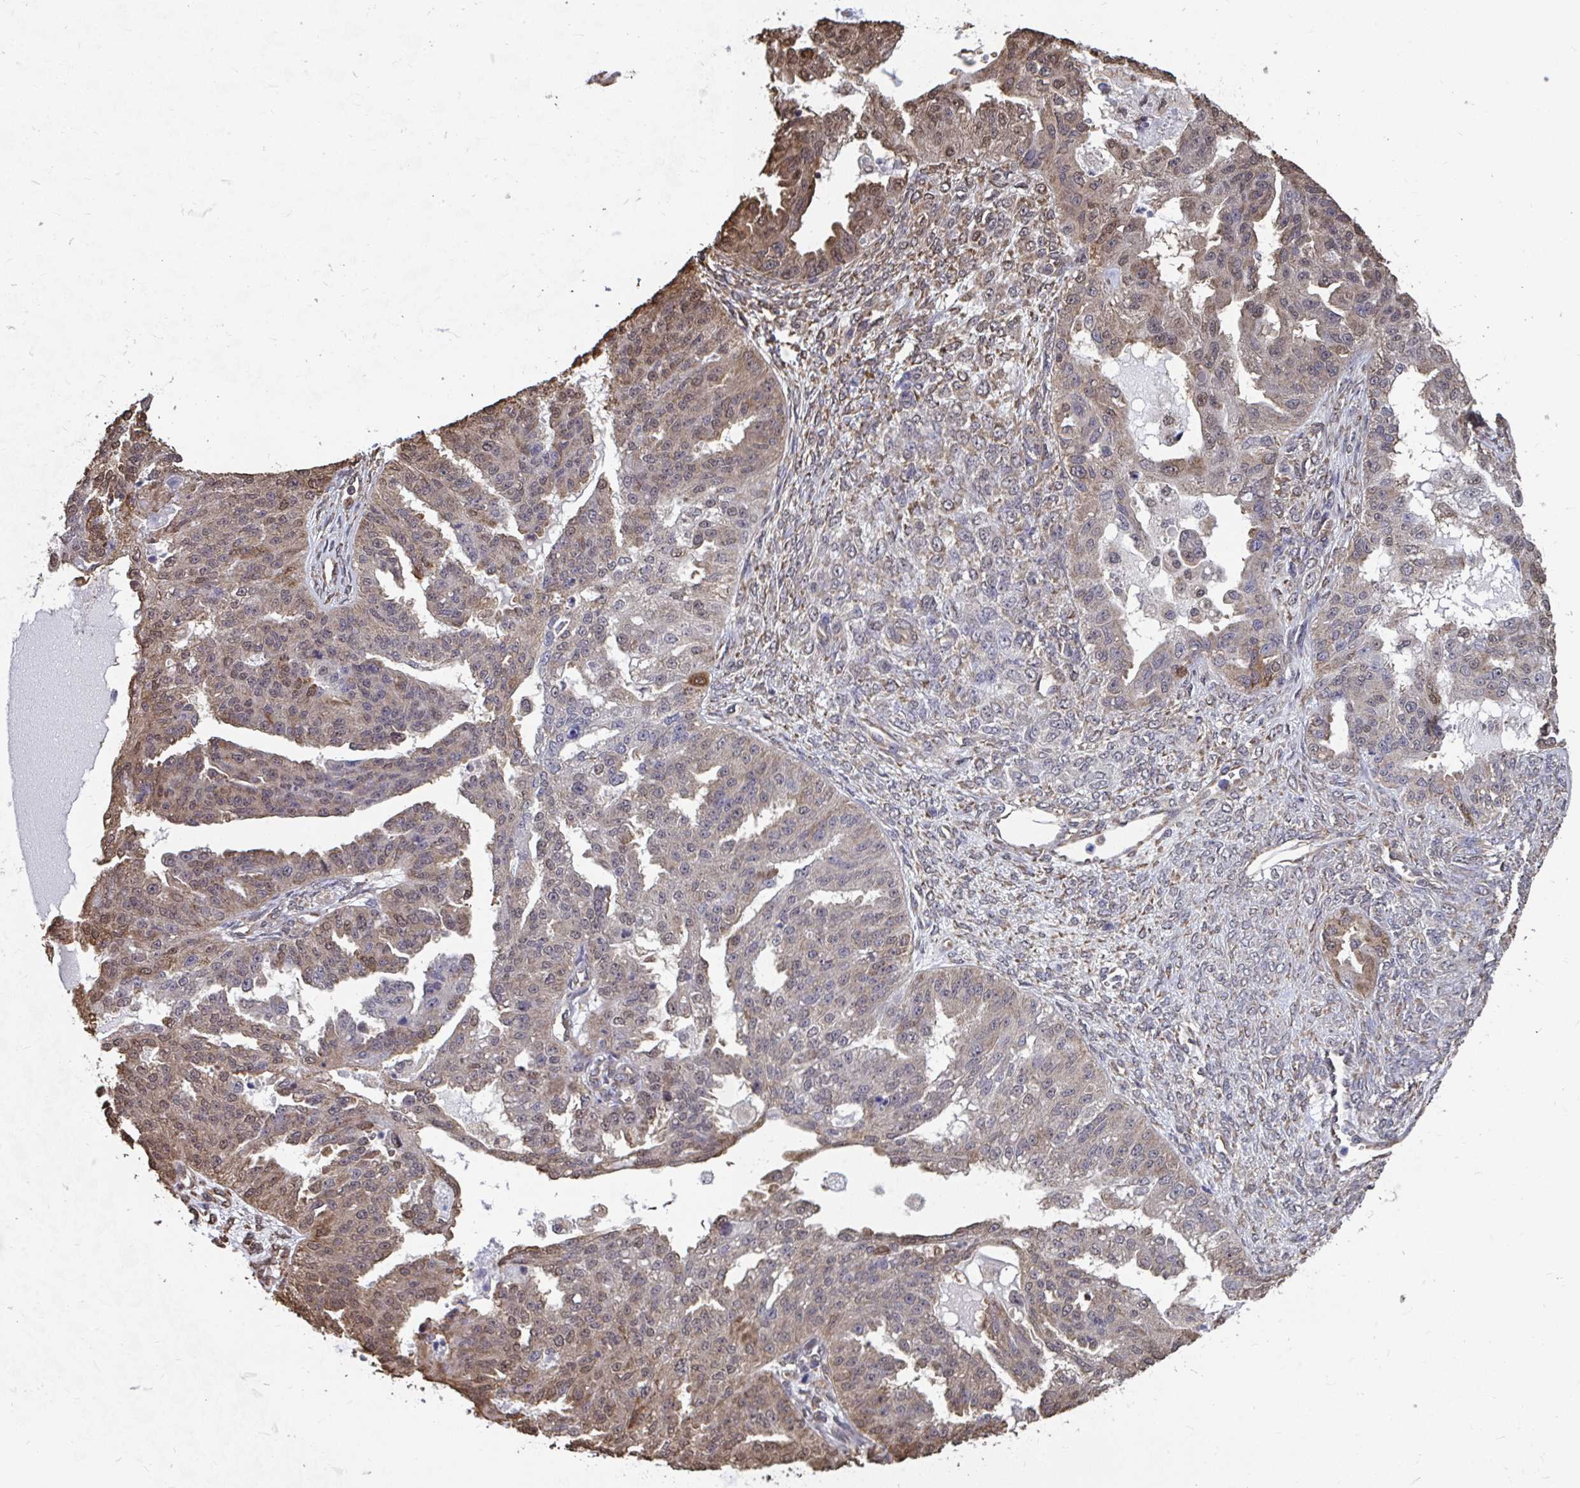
{"staining": {"intensity": "moderate", "quantity": ">75%", "location": "cytoplasmic/membranous,nuclear"}, "tissue": "ovarian cancer", "cell_type": "Tumor cells", "image_type": "cancer", "snomed": [{"axis": "morphology", "description": "Cystadenocarcinoma, serous, NOS"}, {"axis": "topography", "description": "Ovary"}], "caption": "Immunohistochemical staining of human ovarian serous cystadenocarcinoma exhibits moderate cytoplasmic/membranous and nuclear protein staining in about >75% of tumor cells.", "gene": "SYNCRIP", "patient": {"sex": "female", "age": 58}}